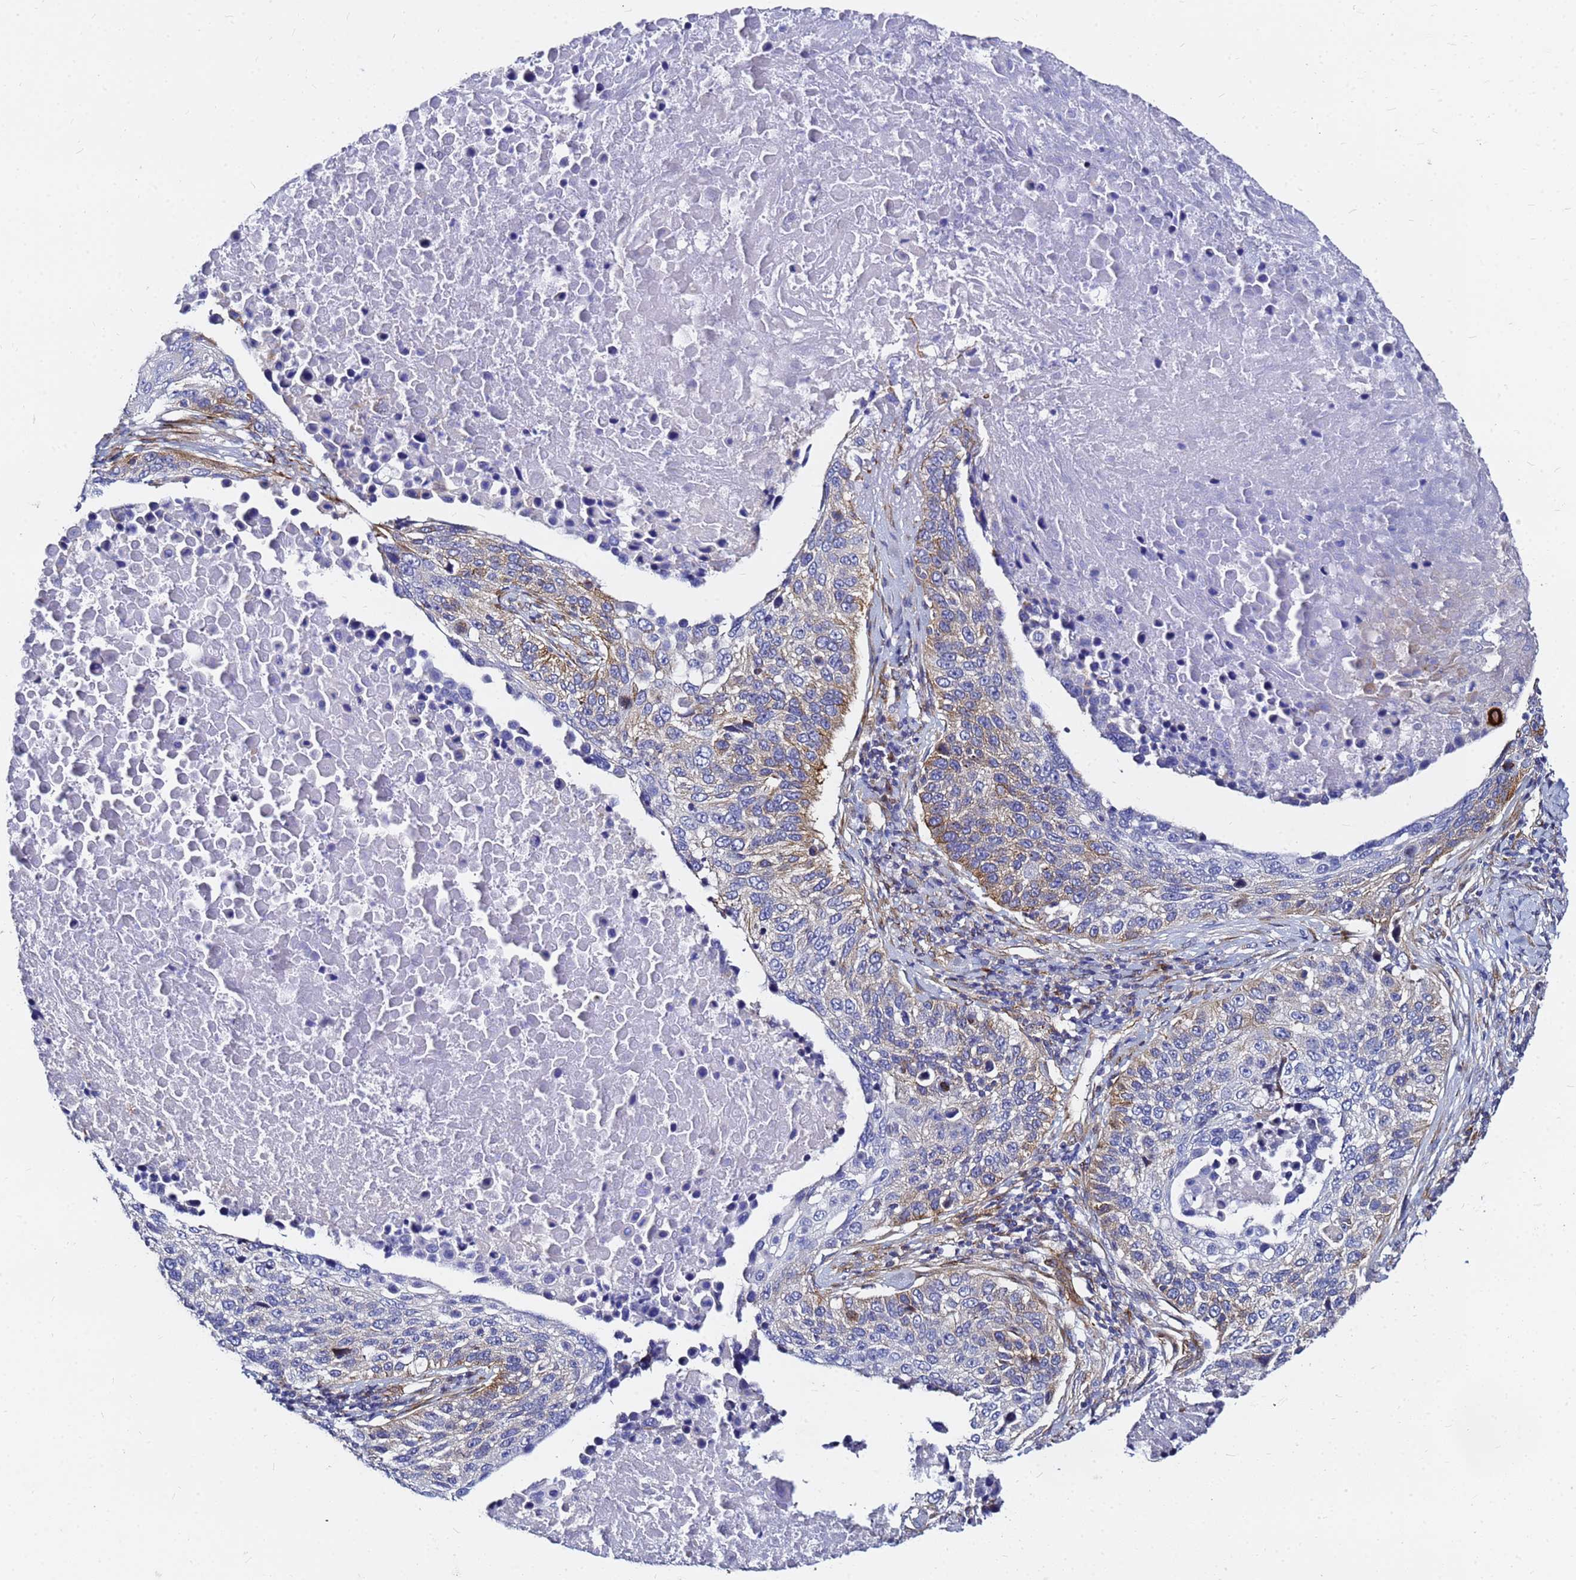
{"staining": {"intensity": "weak", "quantity": "25%-75%", "location": "cytoplasmic/membranous"}, "tissue": "lung cancer", "cell_type": "Tumor cells", "image_type": "cancer", "snomed": [{"axis": "morphology", "description": "Normal tissue, NOS"}, {"axis": "morphology", "description": "Squamous cell carcinoma, NOS"}, {"axis": "topography", "description": "Lymph node"}, {"axis": "topography", "description": "Lung"}], "caption": "Immunohistochemical staining of human squamous cell carcinoma (lung) displays low levels of weak cytoplasmic/membranous protein expression in approximately 25%-75% of tumor cells.", "gene": "TUBA8", "patient": {"sex": "male", "age": 66}}